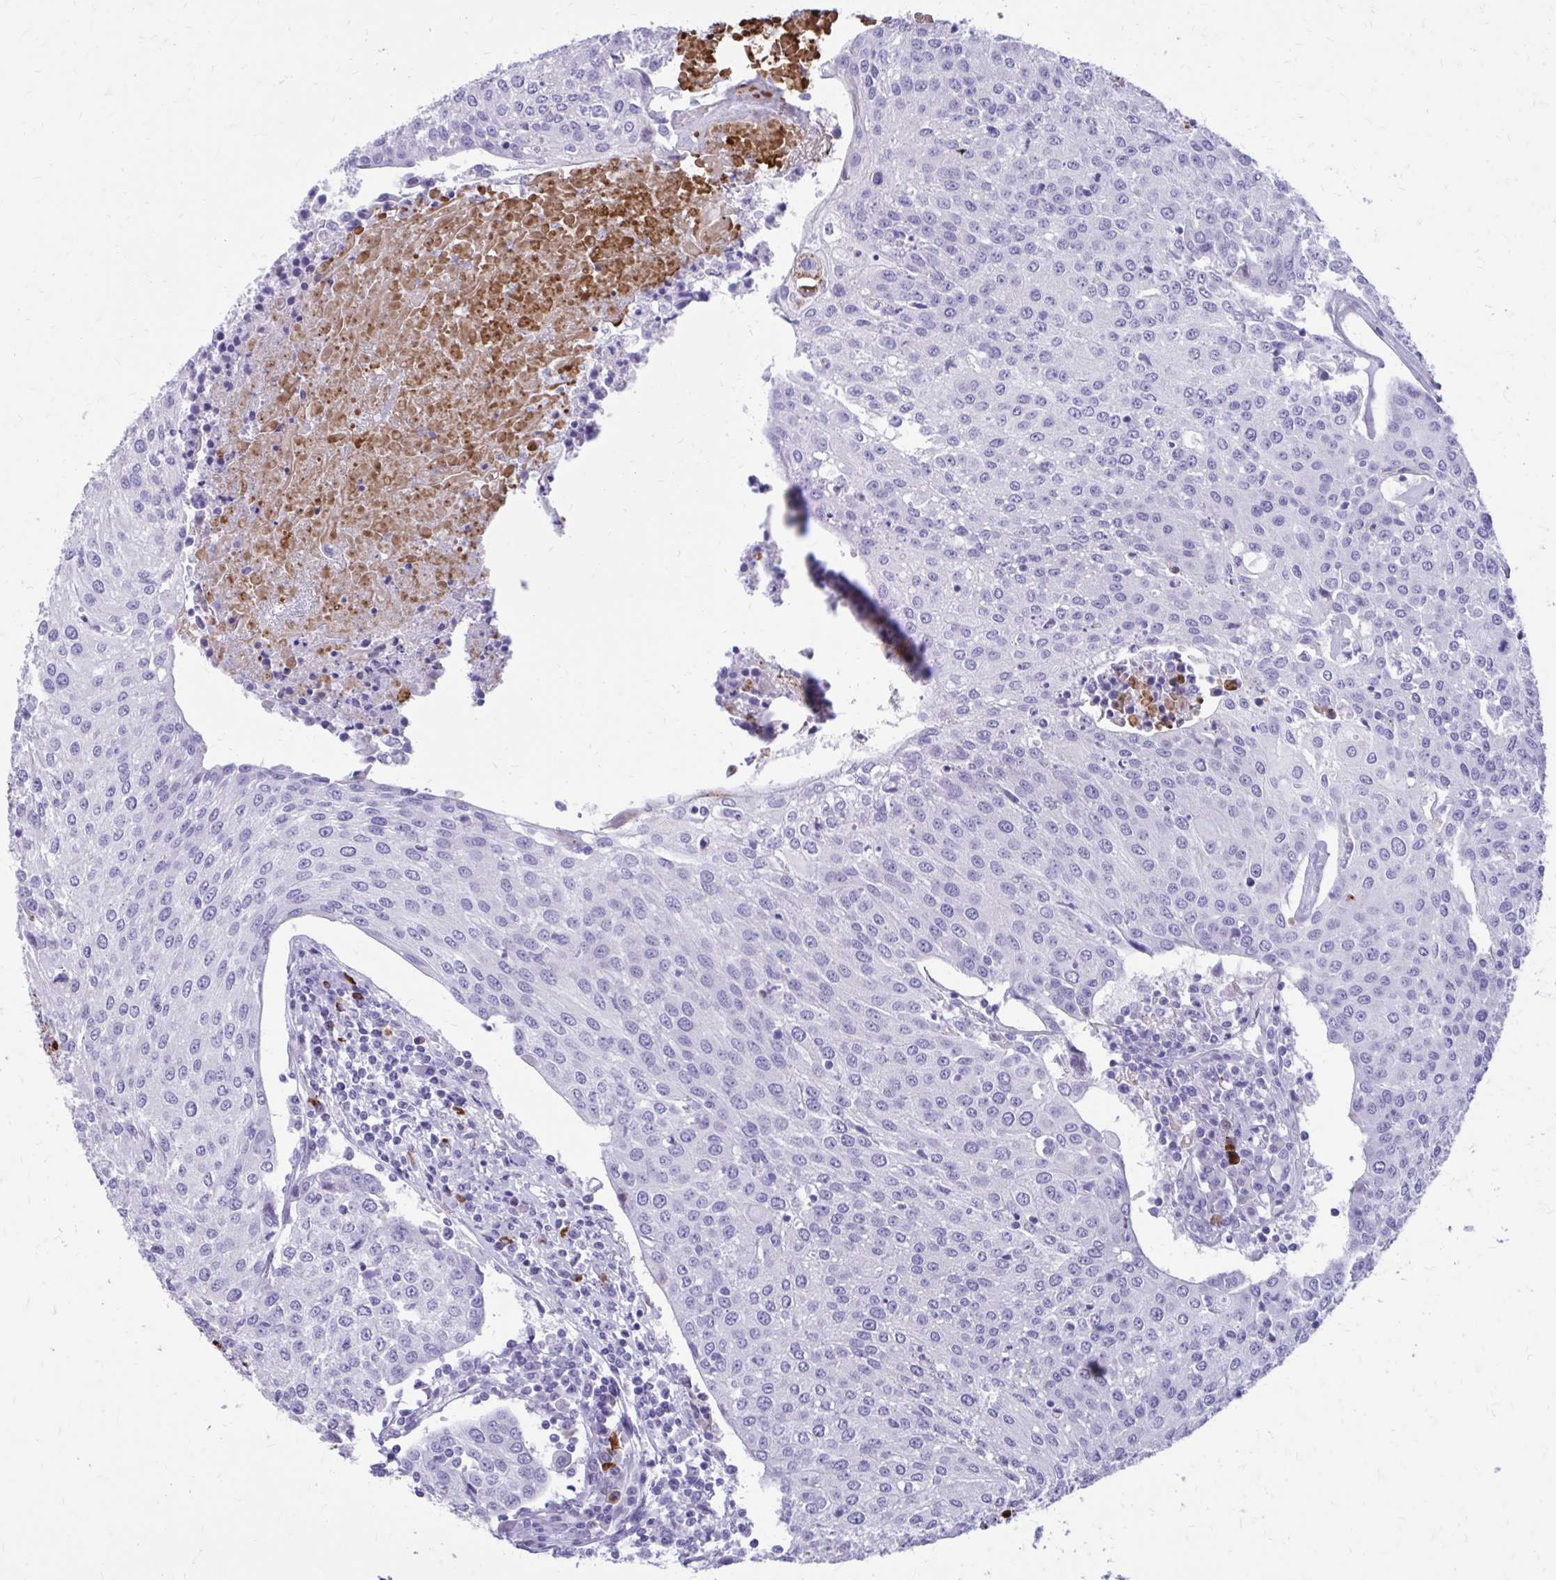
{"staining": {"intensity": "negative", "quantity": "none", "location": "none"}, "tissue": "urothelial cancer", "cell_type": "Tumor cells", "image_type": "cancer", "snomed": [{"axis": "morphology", "description": "Urothelial carcinoma, High grade"}, {"axis": "topography", "description": "Urinary bladder"}], "caption": "A histopathology image of urothelial carcinoma (high-grade) stained for a protein demonstrates no brown staining in tumor cells.", "gene": "SATL1", "patient": {"sex": "female", "age": 85}}